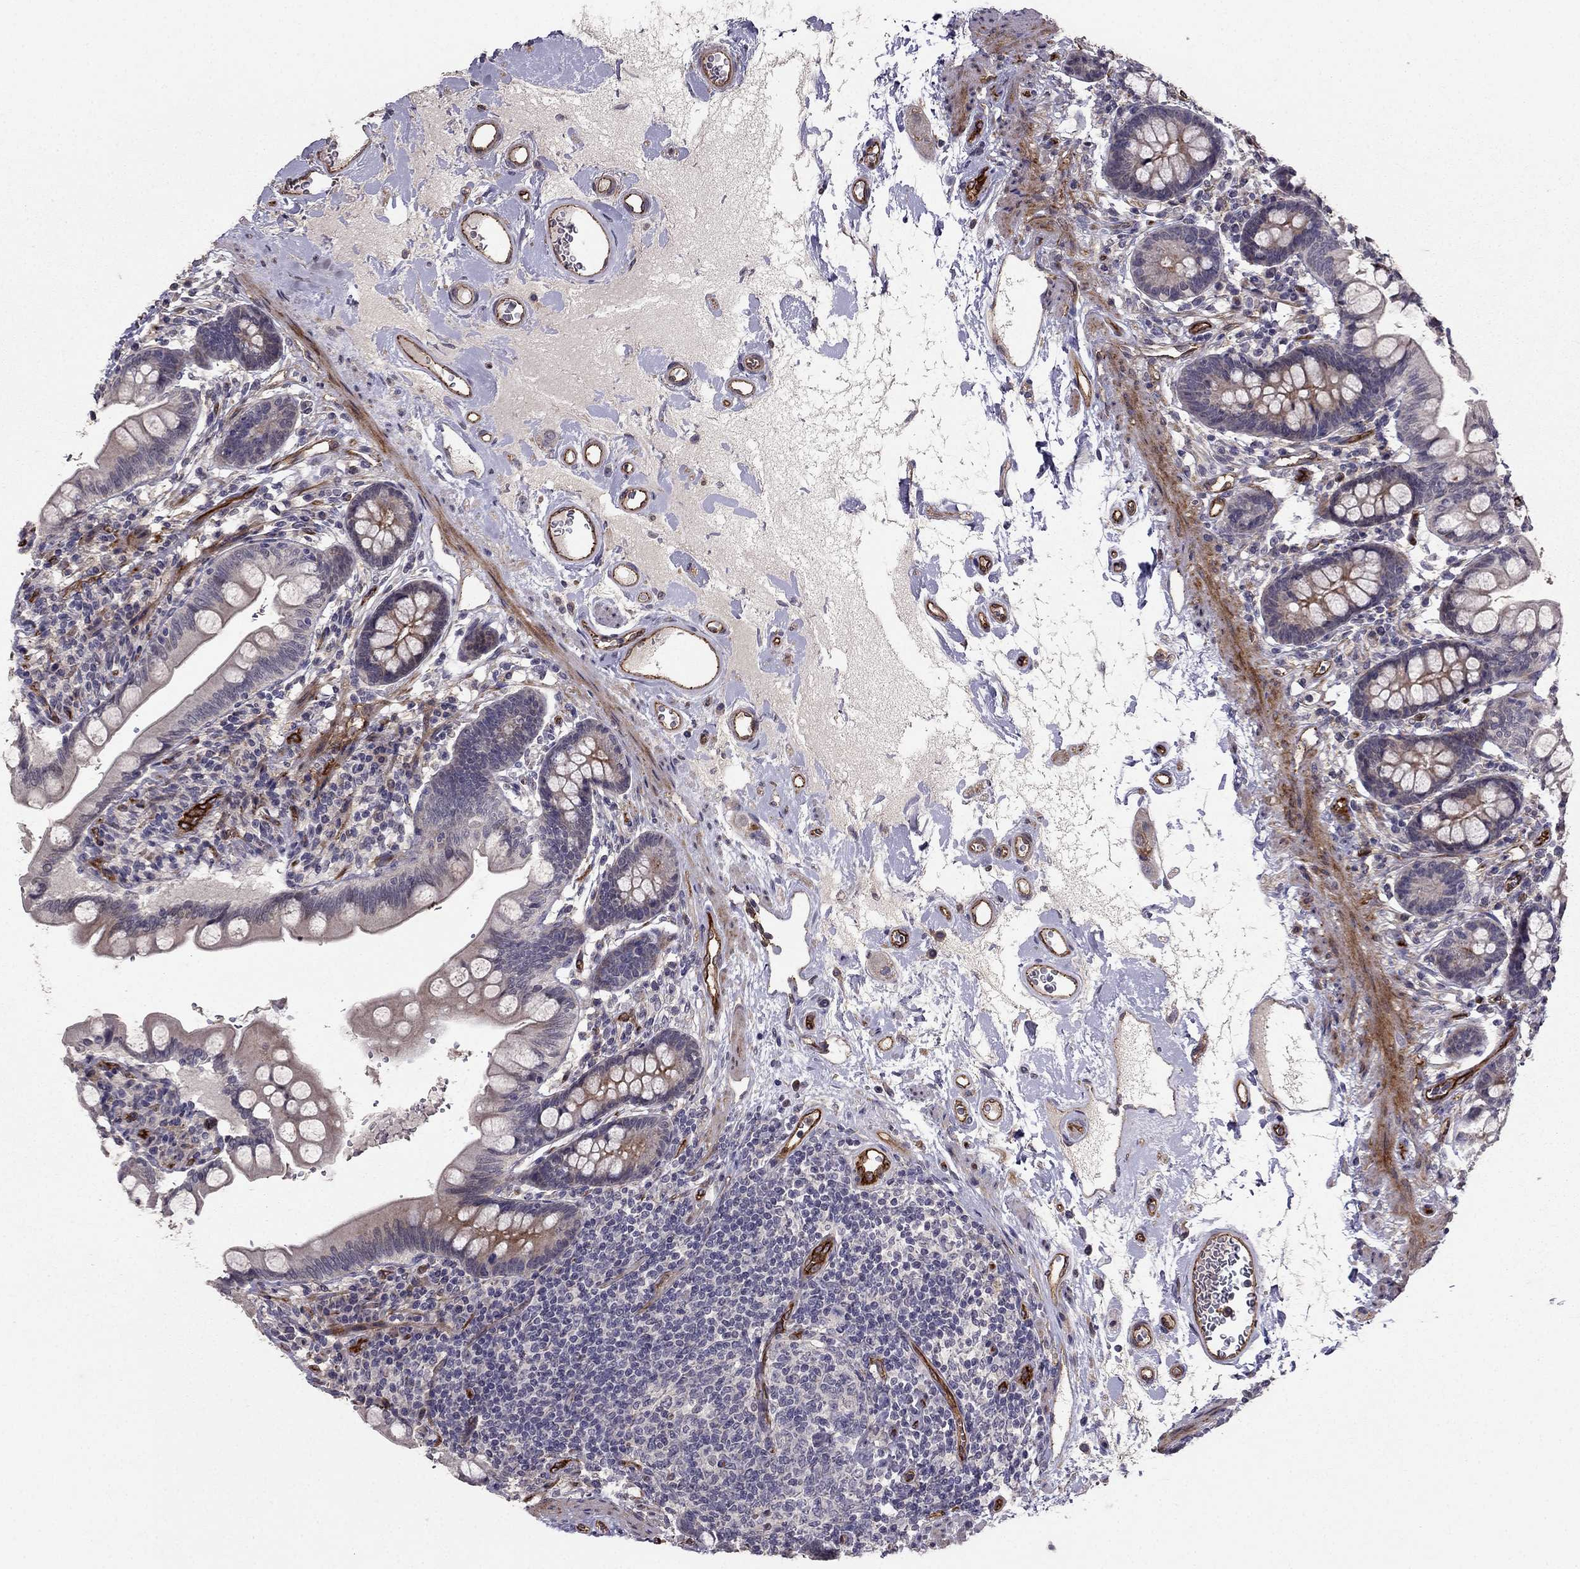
{"staining": {"intensity": "weak", "quantity": "<25%", "location": "cytoplasmic/membranous"}, "tissue": "small intestine", "cell_type": "Glandular cells", "image_type": "normal", "snomed": [{"axis": "morphology", "description": "Normal tissue, NOS"}, {"axis": "topography", "description": "Small intestine"}], "caption": "Glandular cells show no significant protein positivity in normal small intestine. (DAB immunohistochemistry (IHC) with hematoxylin counter stain).", "gene": "RASIP1", "patient": {"sex": "female", "age": 56}}